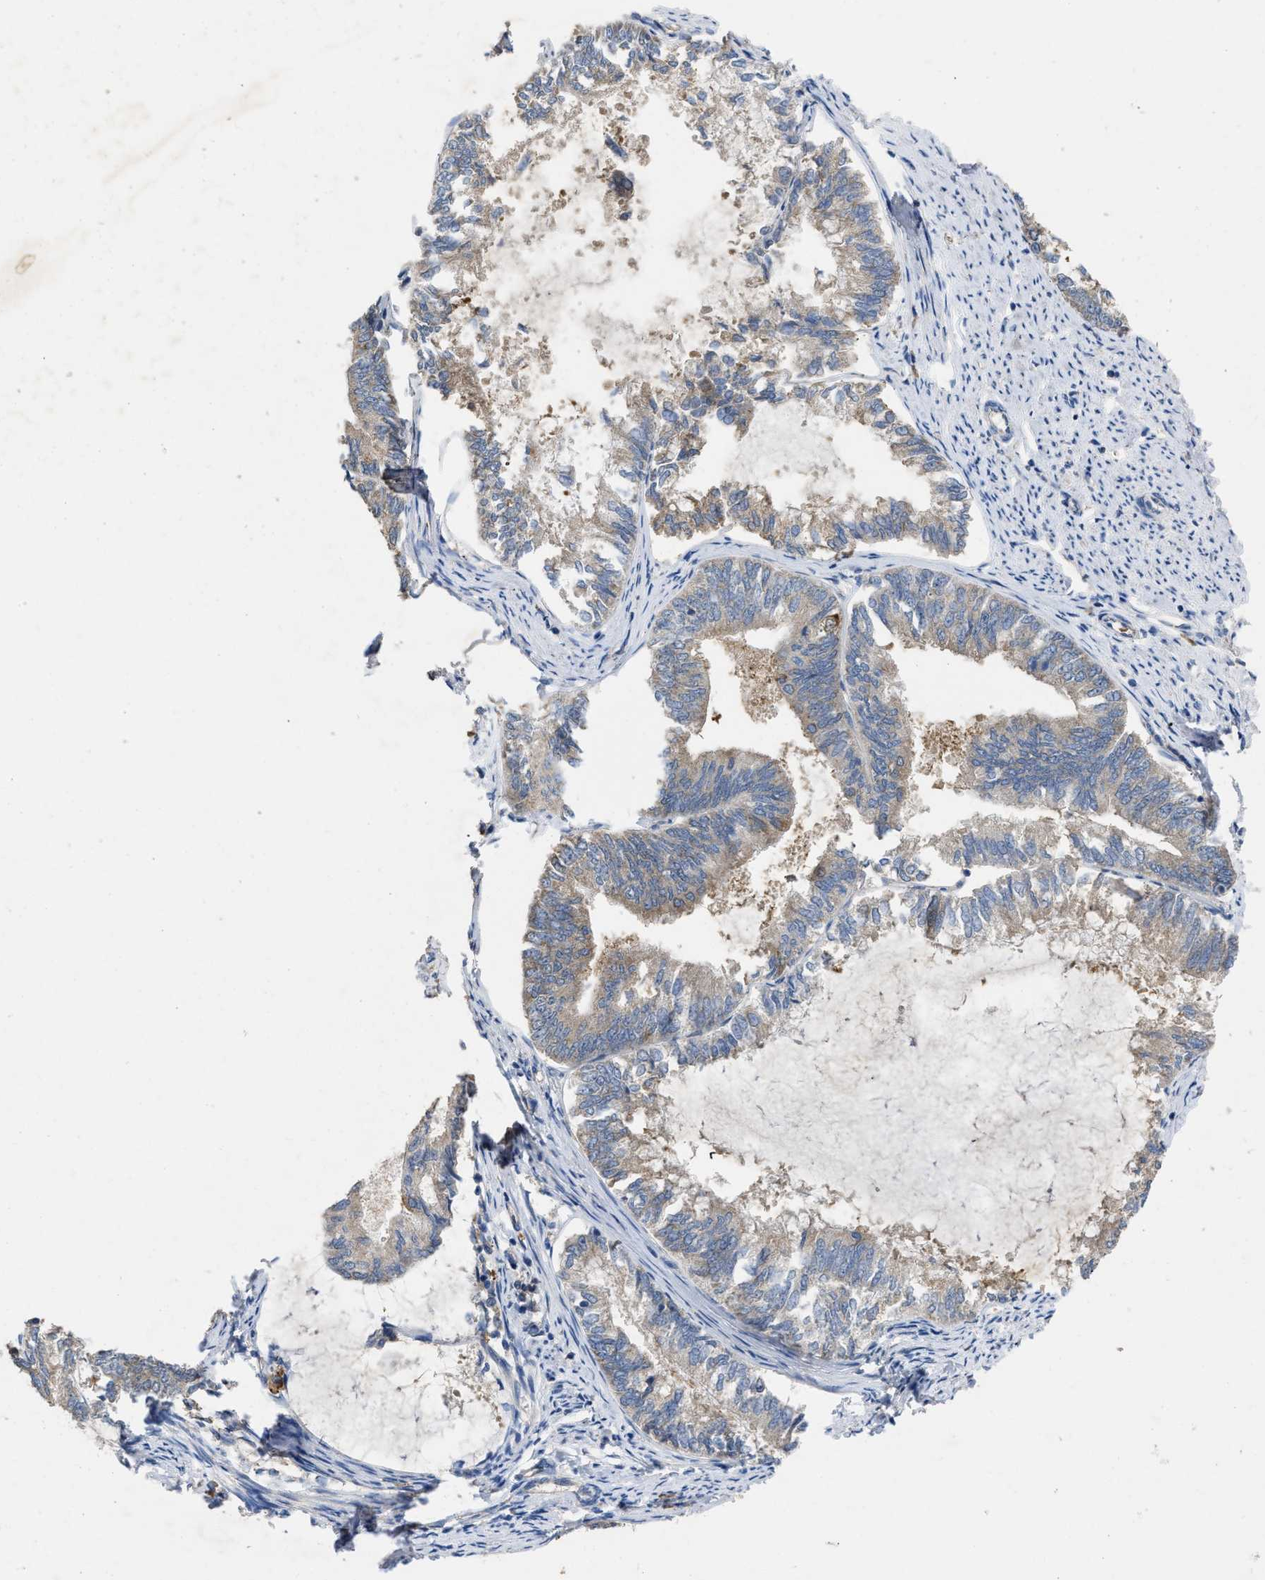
{"staining": {"intensity": "moderate", "quantity": ">75%", "location": "cytoplasmic/membranous"}, "tissue": "endometrial cancer", "cell_type": "Tumor cells", "image_type": "cancer", "snomed": [{"axis": "morphology", "description": "Adenocarcinoma, NOS"}, {"axis": "topography", "description": "Endometrium"}], "caption": "Tumor cells show medium levels of moderate cytoplasmic/membranous staining in about >75% of cells in endometrial adenocarcinoma.", "gene": "TMEM131", "patient": {"sex": "female", "age": 86}}